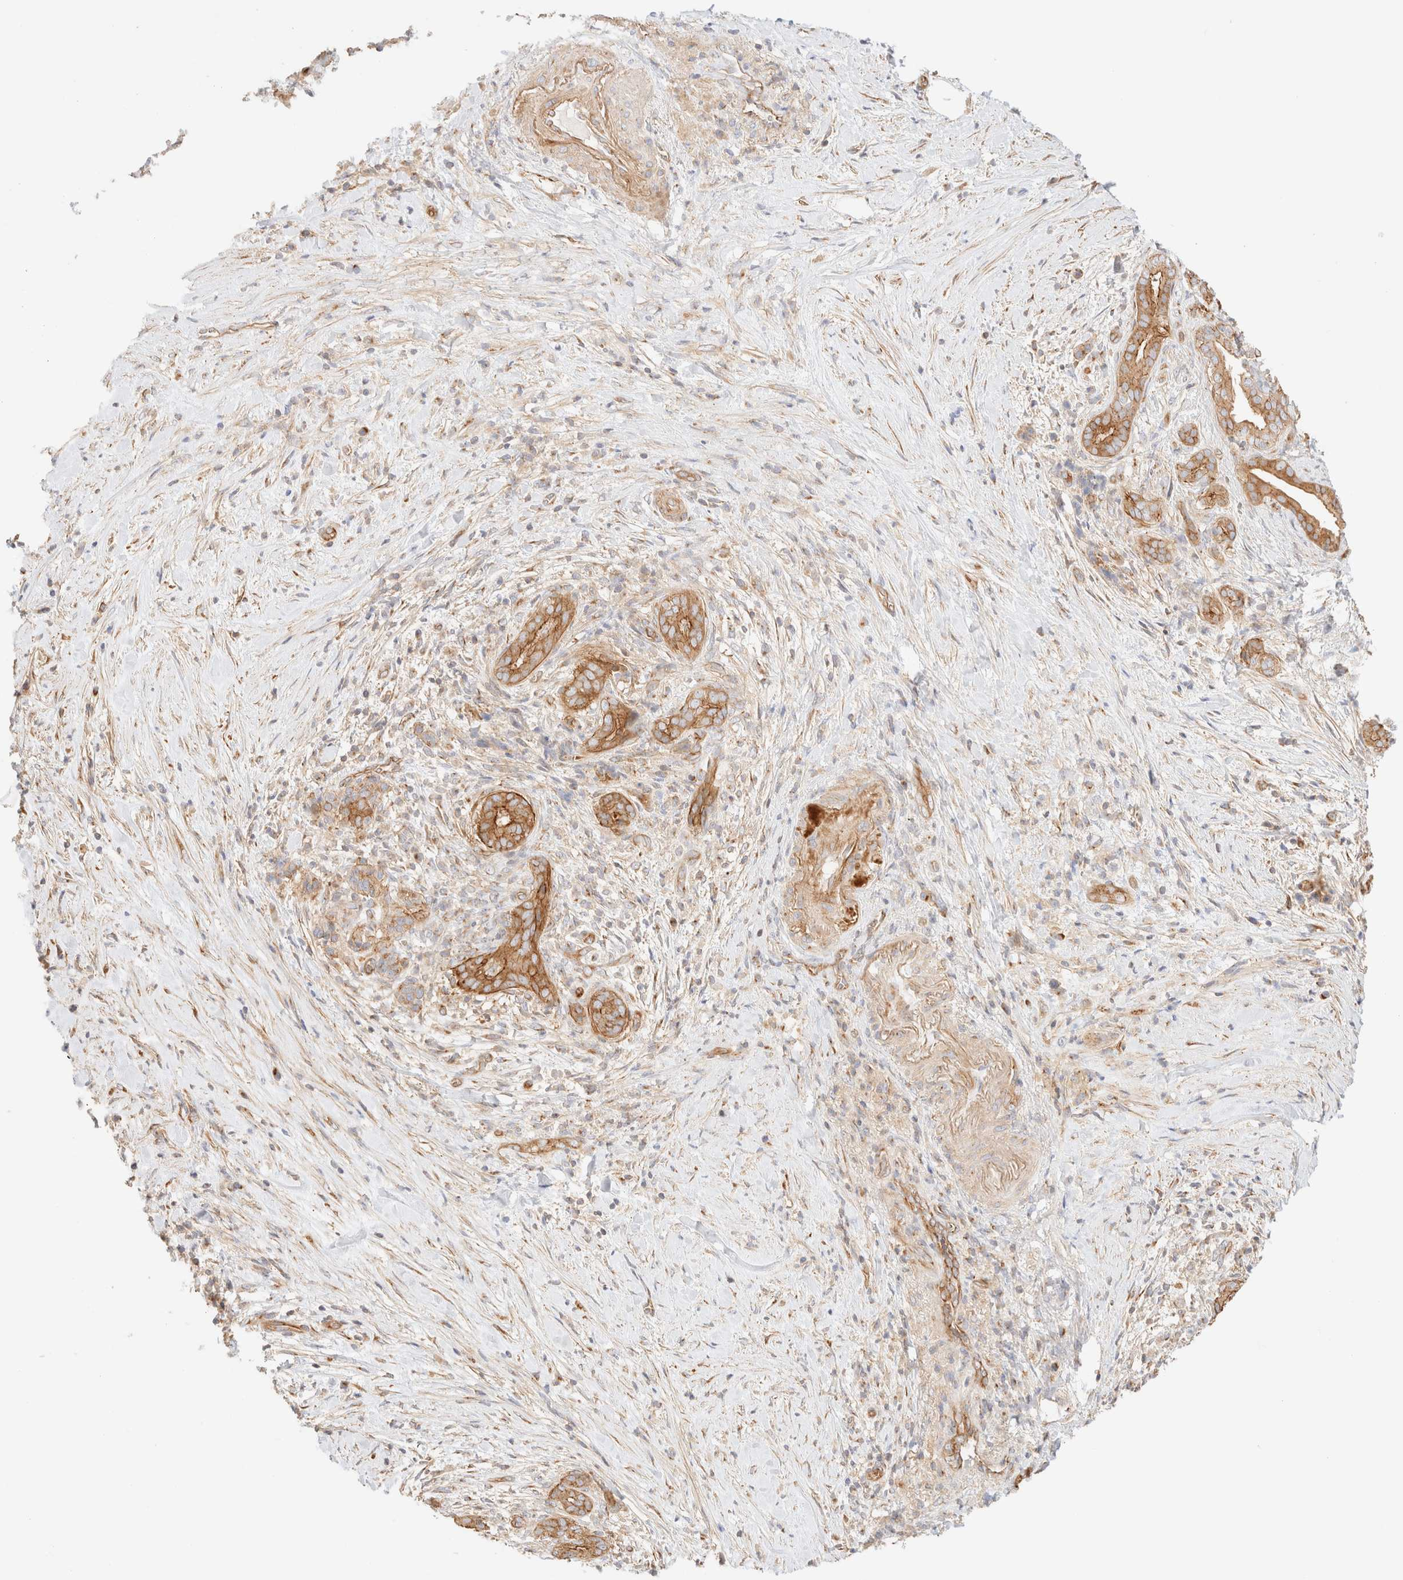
{"staining": {"intensity": "moderate", "quantity": ">75%", "location": "cytoplasmic/membranous"}, "tissue": "pancreatic cancer", "cell_type": "Tumor cells", "image_type": "cancer", "snomed": [{"axis": "morphology", "description": "Adenocarcinoma, NOS"}, {"axis": "topography", "description": "Pancreas"}], "caption": "Pancreatic cancer tissue demonstrates moderate cytoplasmic/membranous staining in approximately >75% of tumor cells", "gene": "MYO10", "patient": {"sex": "male", "age": 58}}